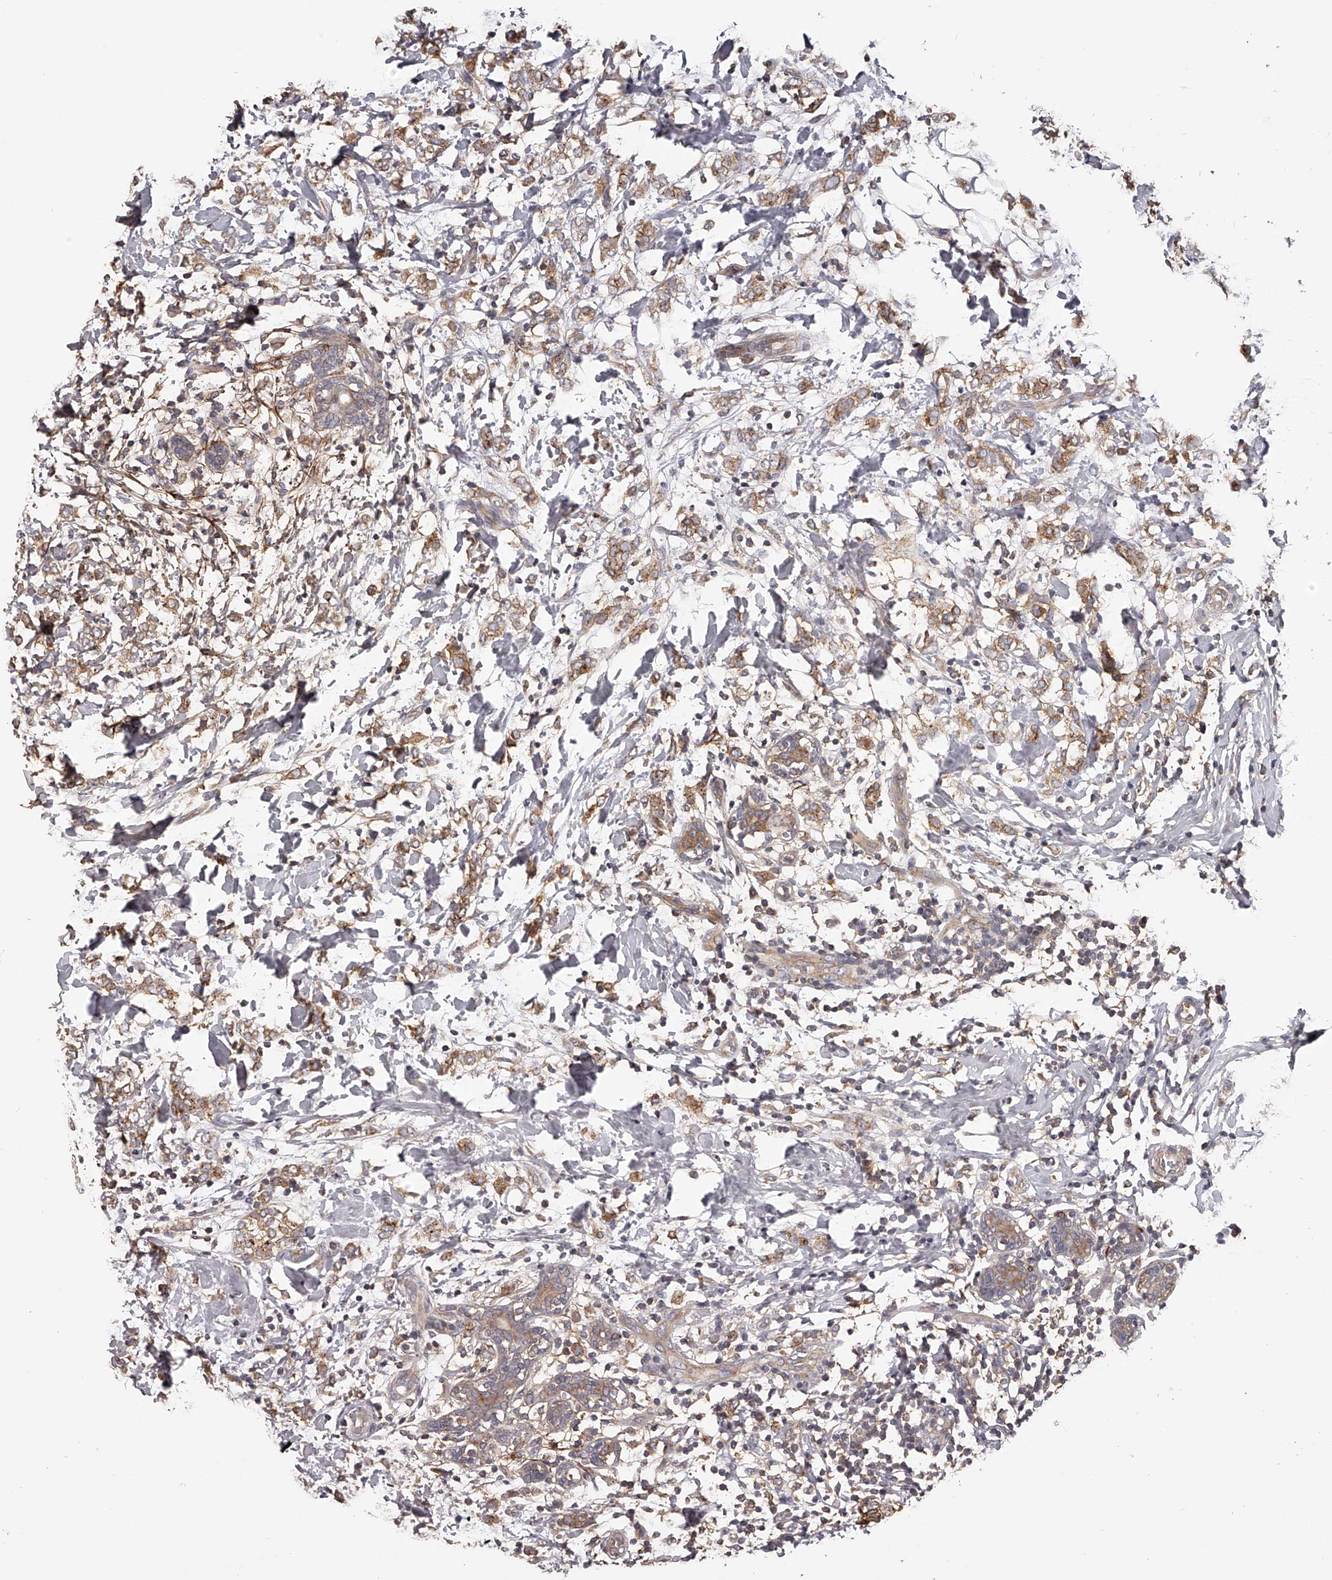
{"staining": {"intensity": "moderate", "quantity": ">75%", "location": "cytoplasmic/membranous"}, "tissue": "breast cancer", "cell_type": "Tumor cells", "image_type": "cancer", "snomed": [{"axis": "morphology", "description": "Normal tissue, NOS"}, {"axis": "morphology", "description": "Lobular carcinoma"}, {"axis": "topography", "description": "Breast"}], "caption": "Immunohistochemistry (IHC) (DAB) staining of human breast cancer exhibits moderate cytoplasmic/membranous protein positivity in about >75% of tumor cells.", "gene": "TNN", "patient": {"sex": "female", "age": 47}}